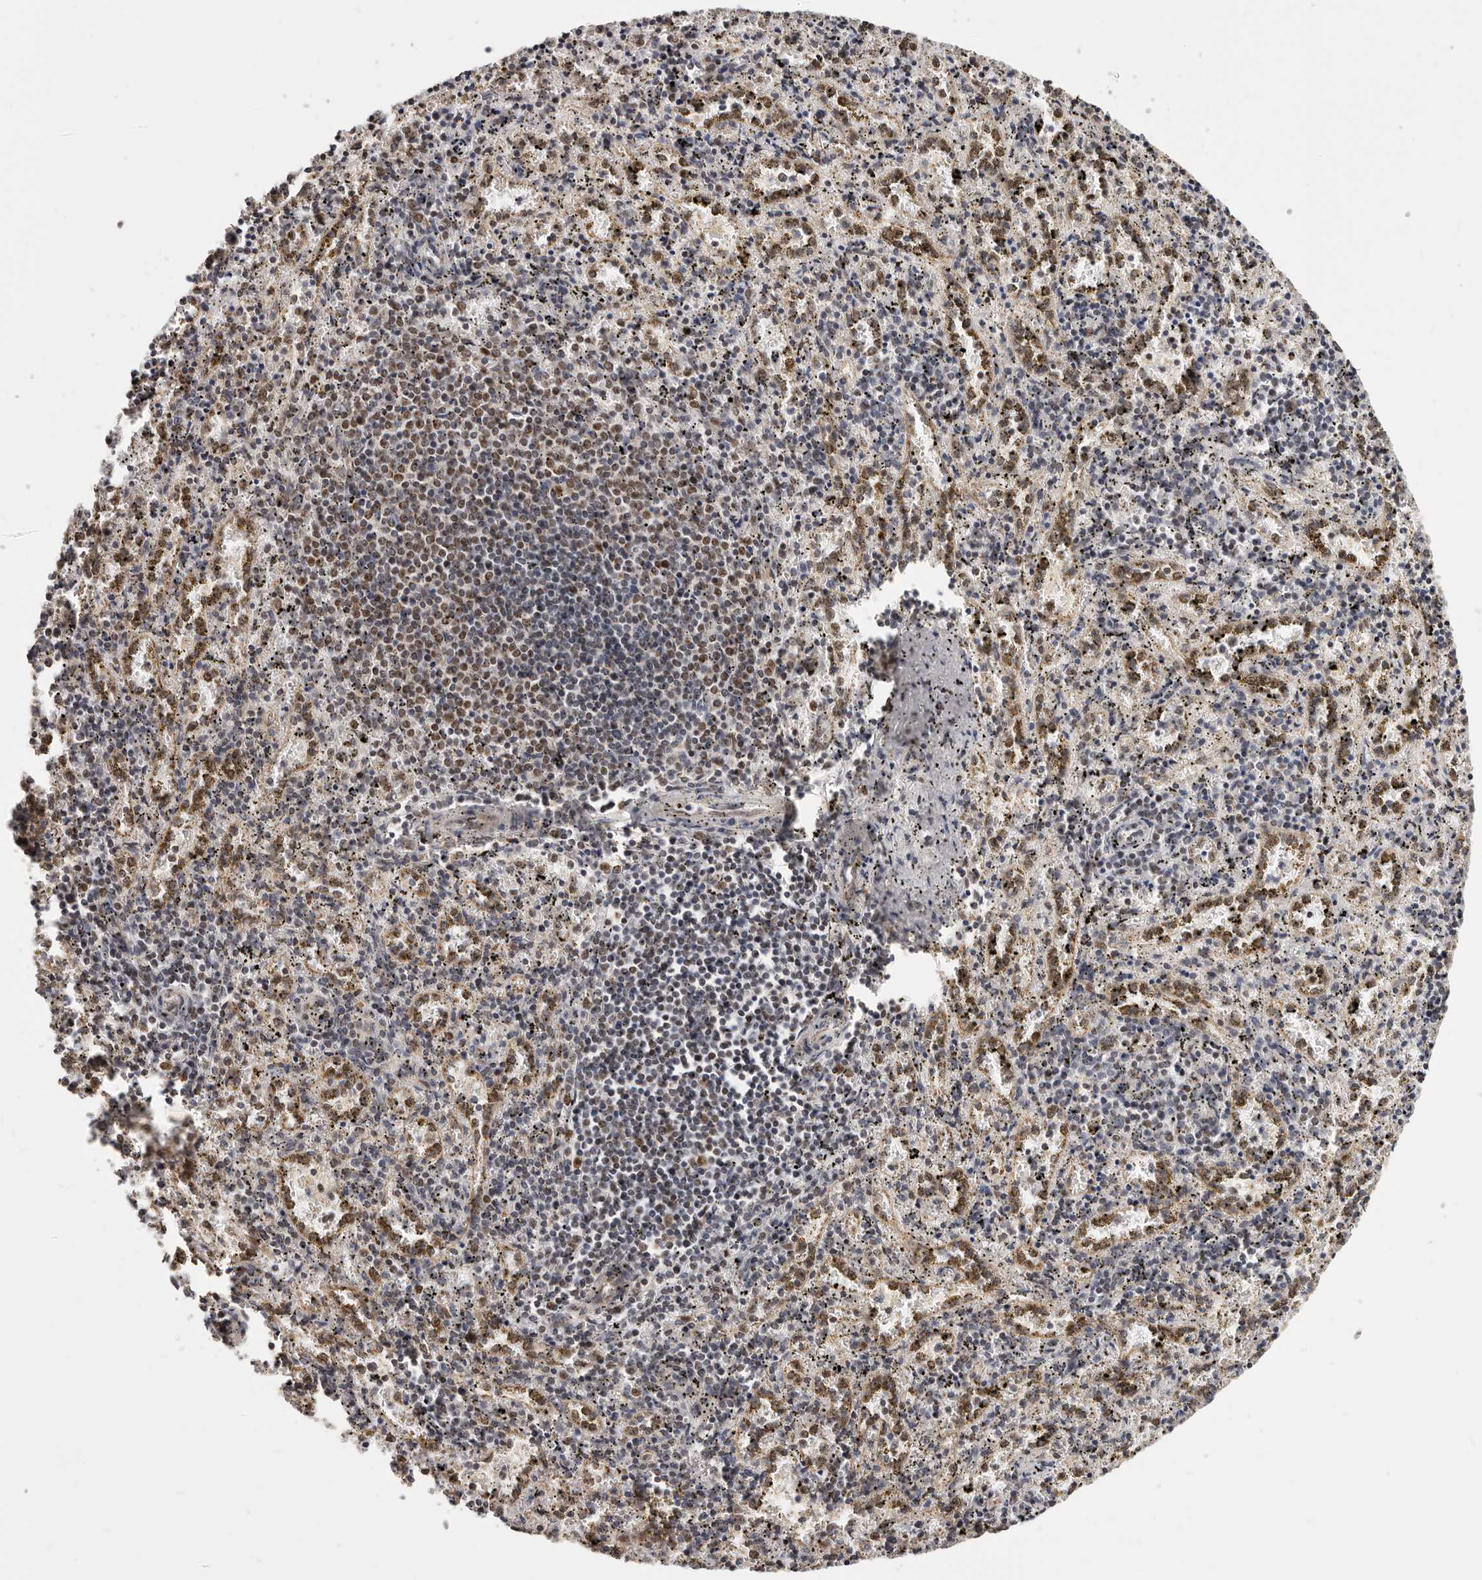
{"staining": {"intensity": "moderate", "quantity": "25%-75%", "location": "cytoplasmic/membranous"}, "tissue": "spleen", "cell_type": "Cells in red pulp", "image_type": "normal", "snomed": [{"axis": "morphology", "description": "Normal tissue, NOS"}, {"axis": "topography", "description": "Spleen"}], "caption": "High-magnification brightfield microscopy of unremarkable spleen stained with DAB (3,3'-diaminobenzidine) (brown) and counterstained with hematoxylin (blue). cells in red pulp exhibit moderate cytoplasmic/membranous expression is appreciated in about25%-75% of cells. (DAB IHC, brown staining for protein, blue staining for nuclei).", "gene": "SEC14L1", "patient": {"sex": "male", "age": 11}}